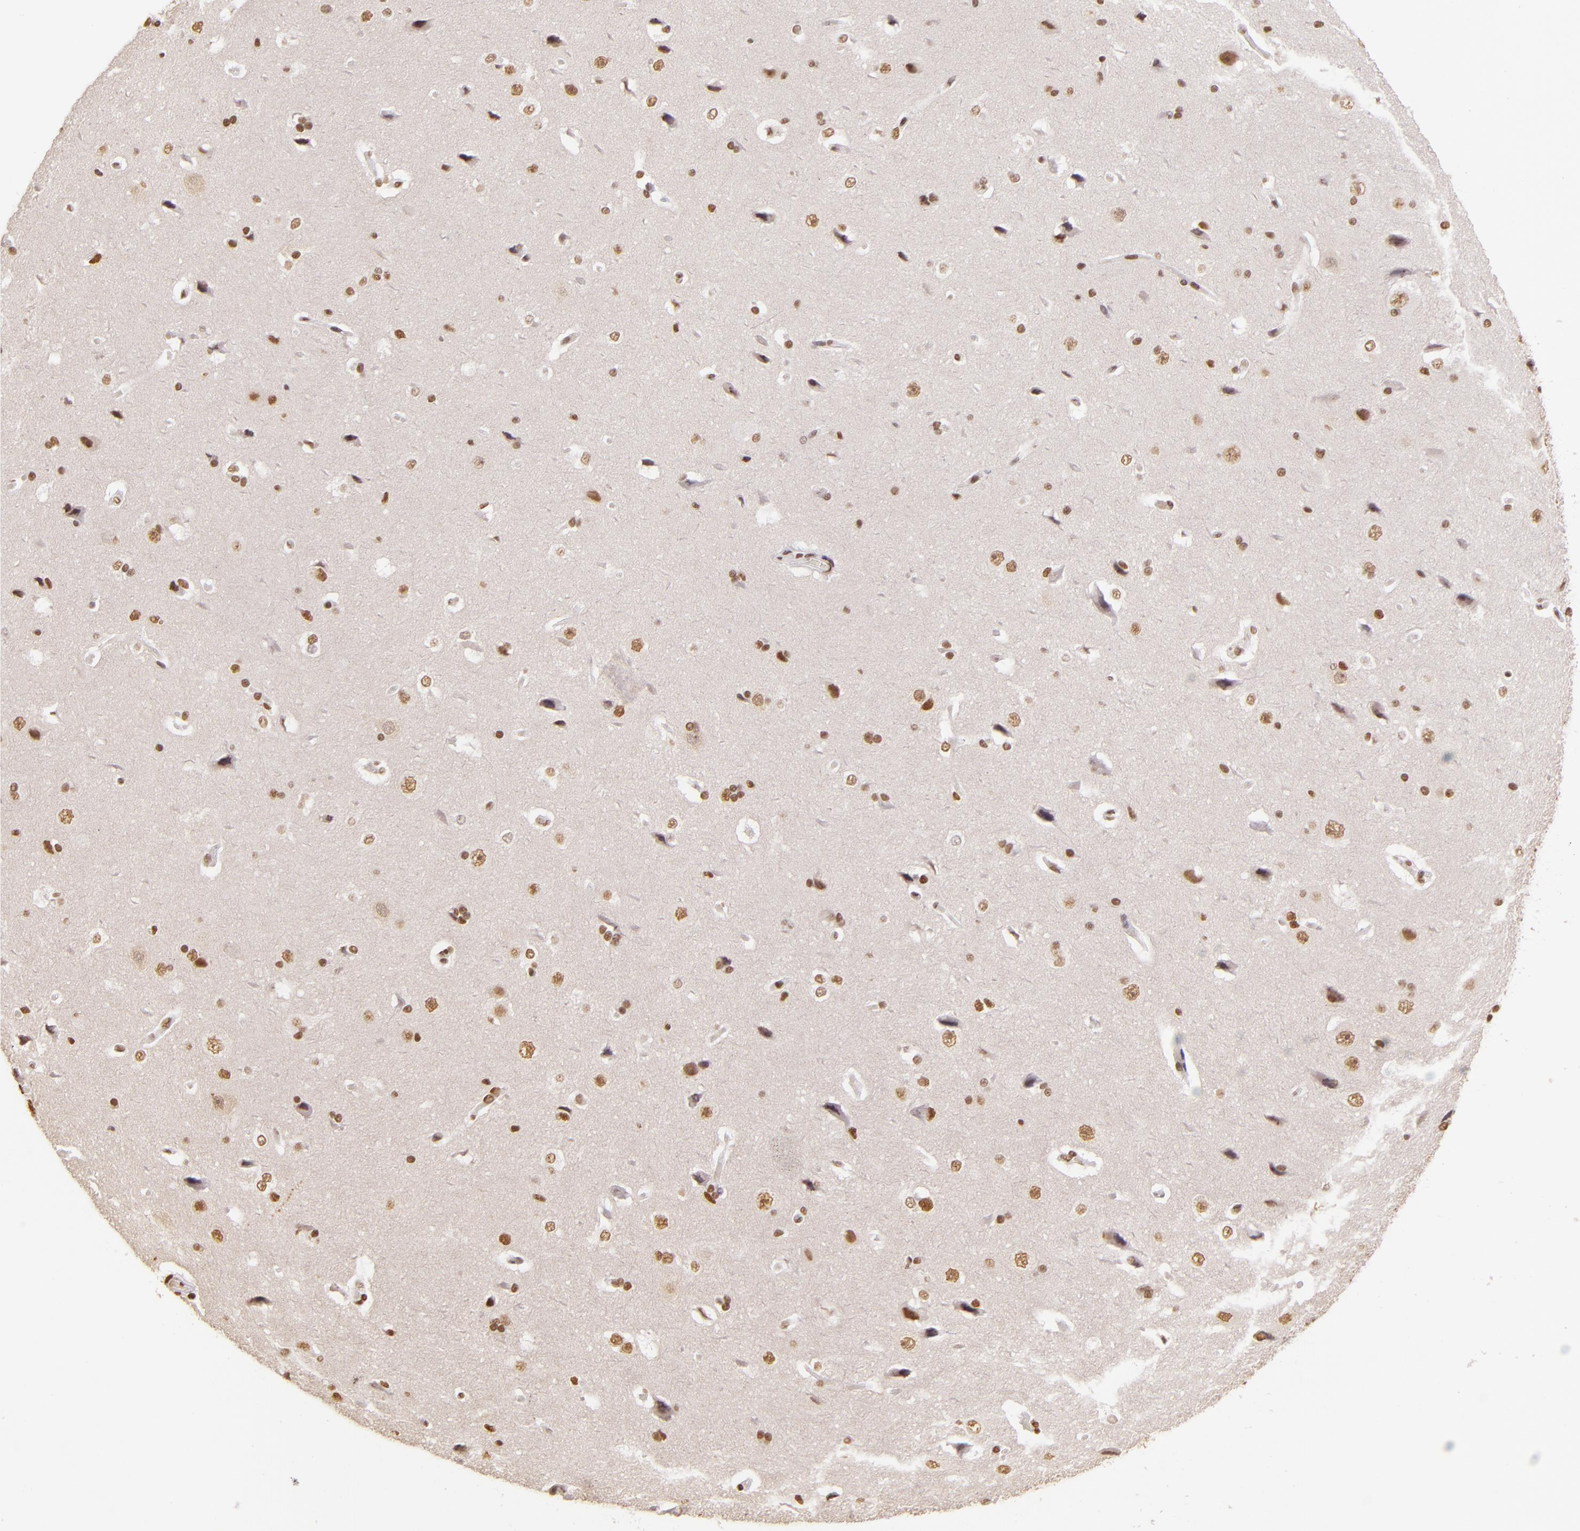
{"staining": {"intensity": "moderate", "quantity": ">75%", "location": "nuclear"}, "tissue": "cerebral cortex", "cell_type": "Endothelial cells", "image_type": "normal", "snomed": [{"axis": "morphology", "description": "Normal tissue, NOS"}, {"axis": "topography", "description": "Cerebral cortex"}], "caption": "Immunohistochemical staining of benign cerebral cortex shows moderate nuclear protein staining in about >75% of endothelial cells.", "gene": "PAPOLA", "patient": {"sex": "female", "age": 45}}